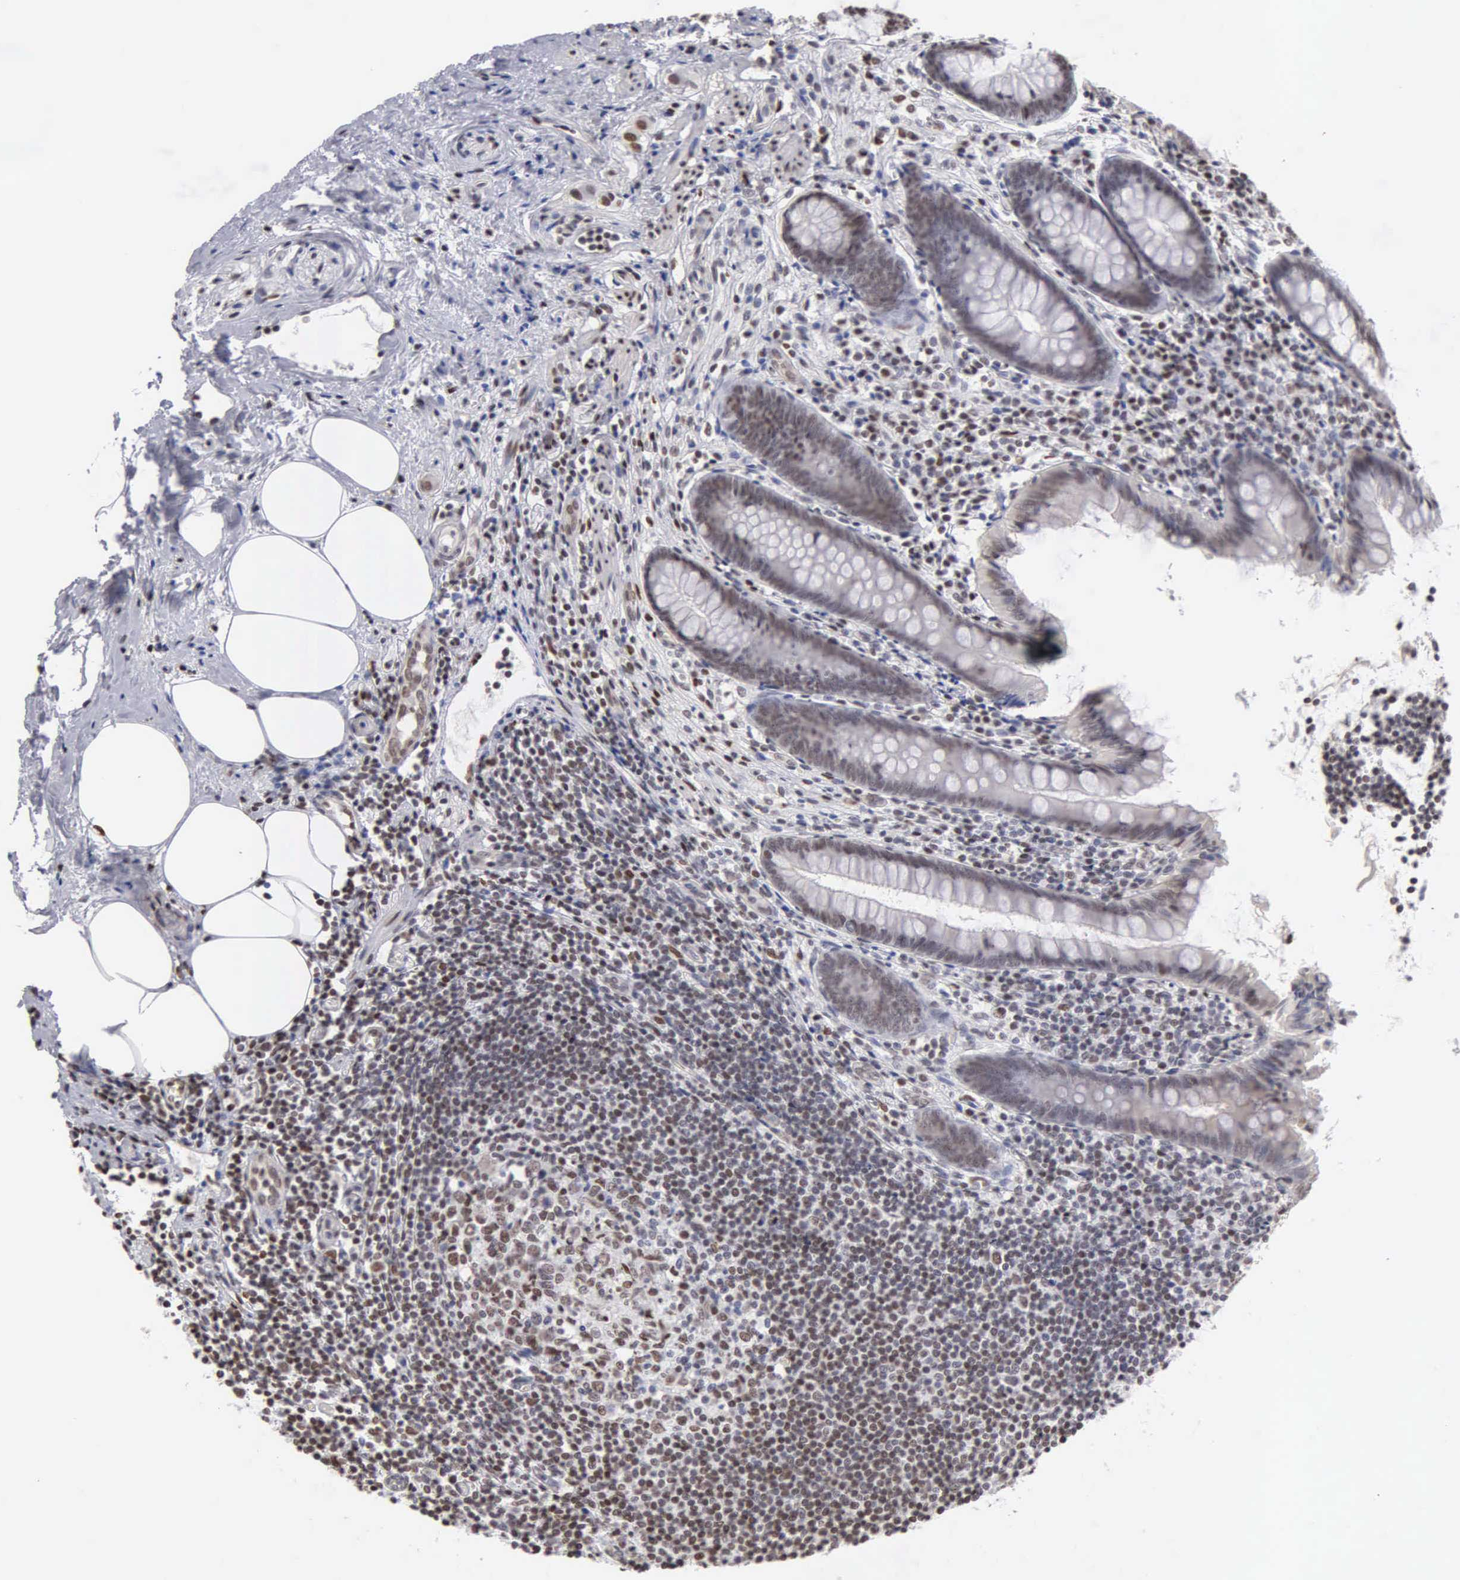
{"staining": {"intensity": "strong", "quantity": ">75%", "location": "nuclear"}, "tissue": "appendix", "cell_type": "Glandular cells", "image_type": "normal", "snomed": [{"axis": "morphology", "description": "Normal tissue, NOS"}, {"axis": "topography", "description": "Appendix"}], "caption": "The image shows a brown stain indicating the presence of a protein in the nuclear of glandular cells in appendix. The staining is performed using DAB (3,3'-diaminobenzidine) brown chromogen to label protein expression. The nuclei are counter-stained blue using hematoxylin.", "gene": "CCNG1", "patient": {"sex": "female", "age": 36}}